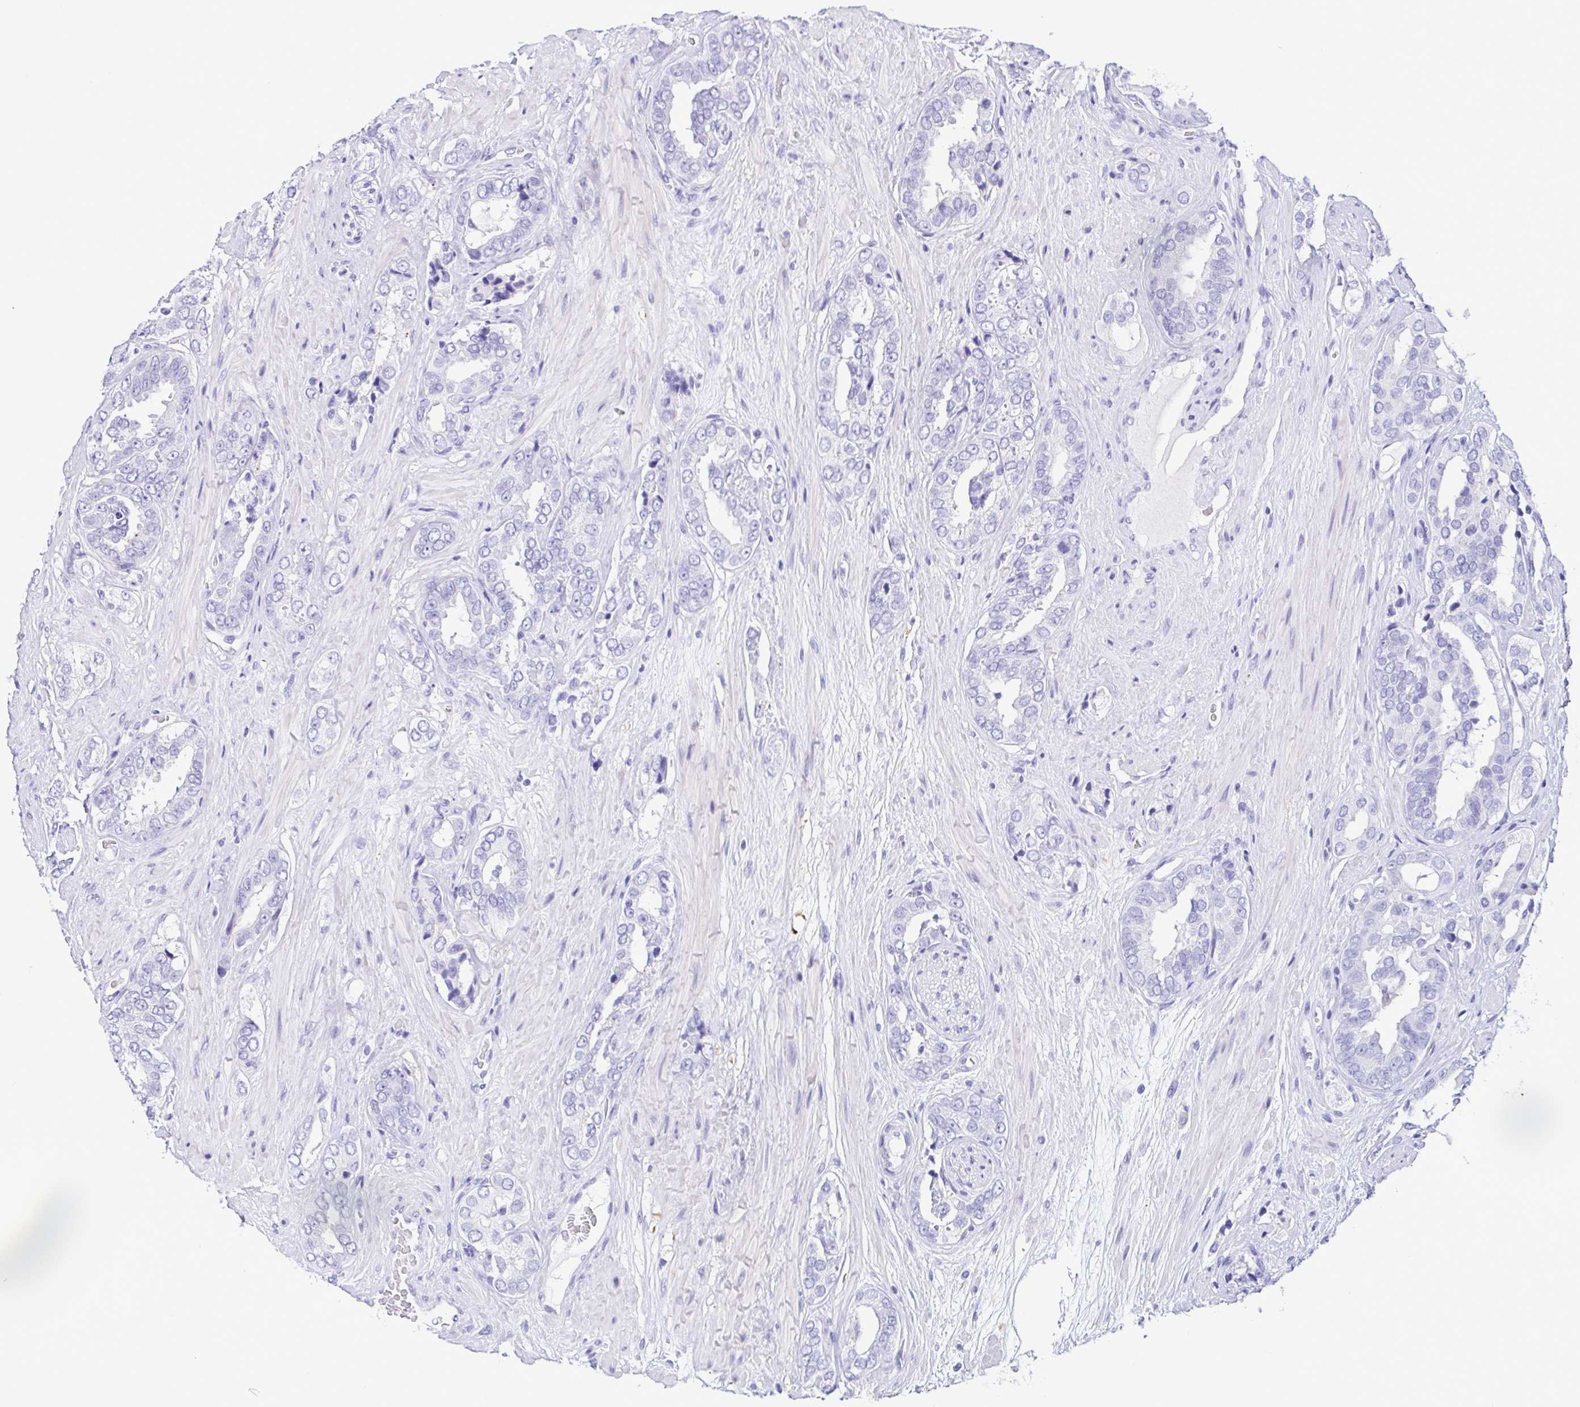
{"staining": {"intensity": "negative", "quantity": "none", "location": "none"}, "tissue": "prostate cancer", "cell_type": "Tumor cells", "image_type": "cancer", "snomed": [{"axis": "morphology", "description": "Adenocarcinoma, High grade"}, {"axis": "topography", "description": "Prostate"}], "caption": "Immunohistochemistry (IHC) image of prostate adenocarcinoma (high-grade) stained for a protein (brown), which displays no staining in tumor cells.", "gene": "TSPY2", "patient": {"sex": "male", "age": 71}}